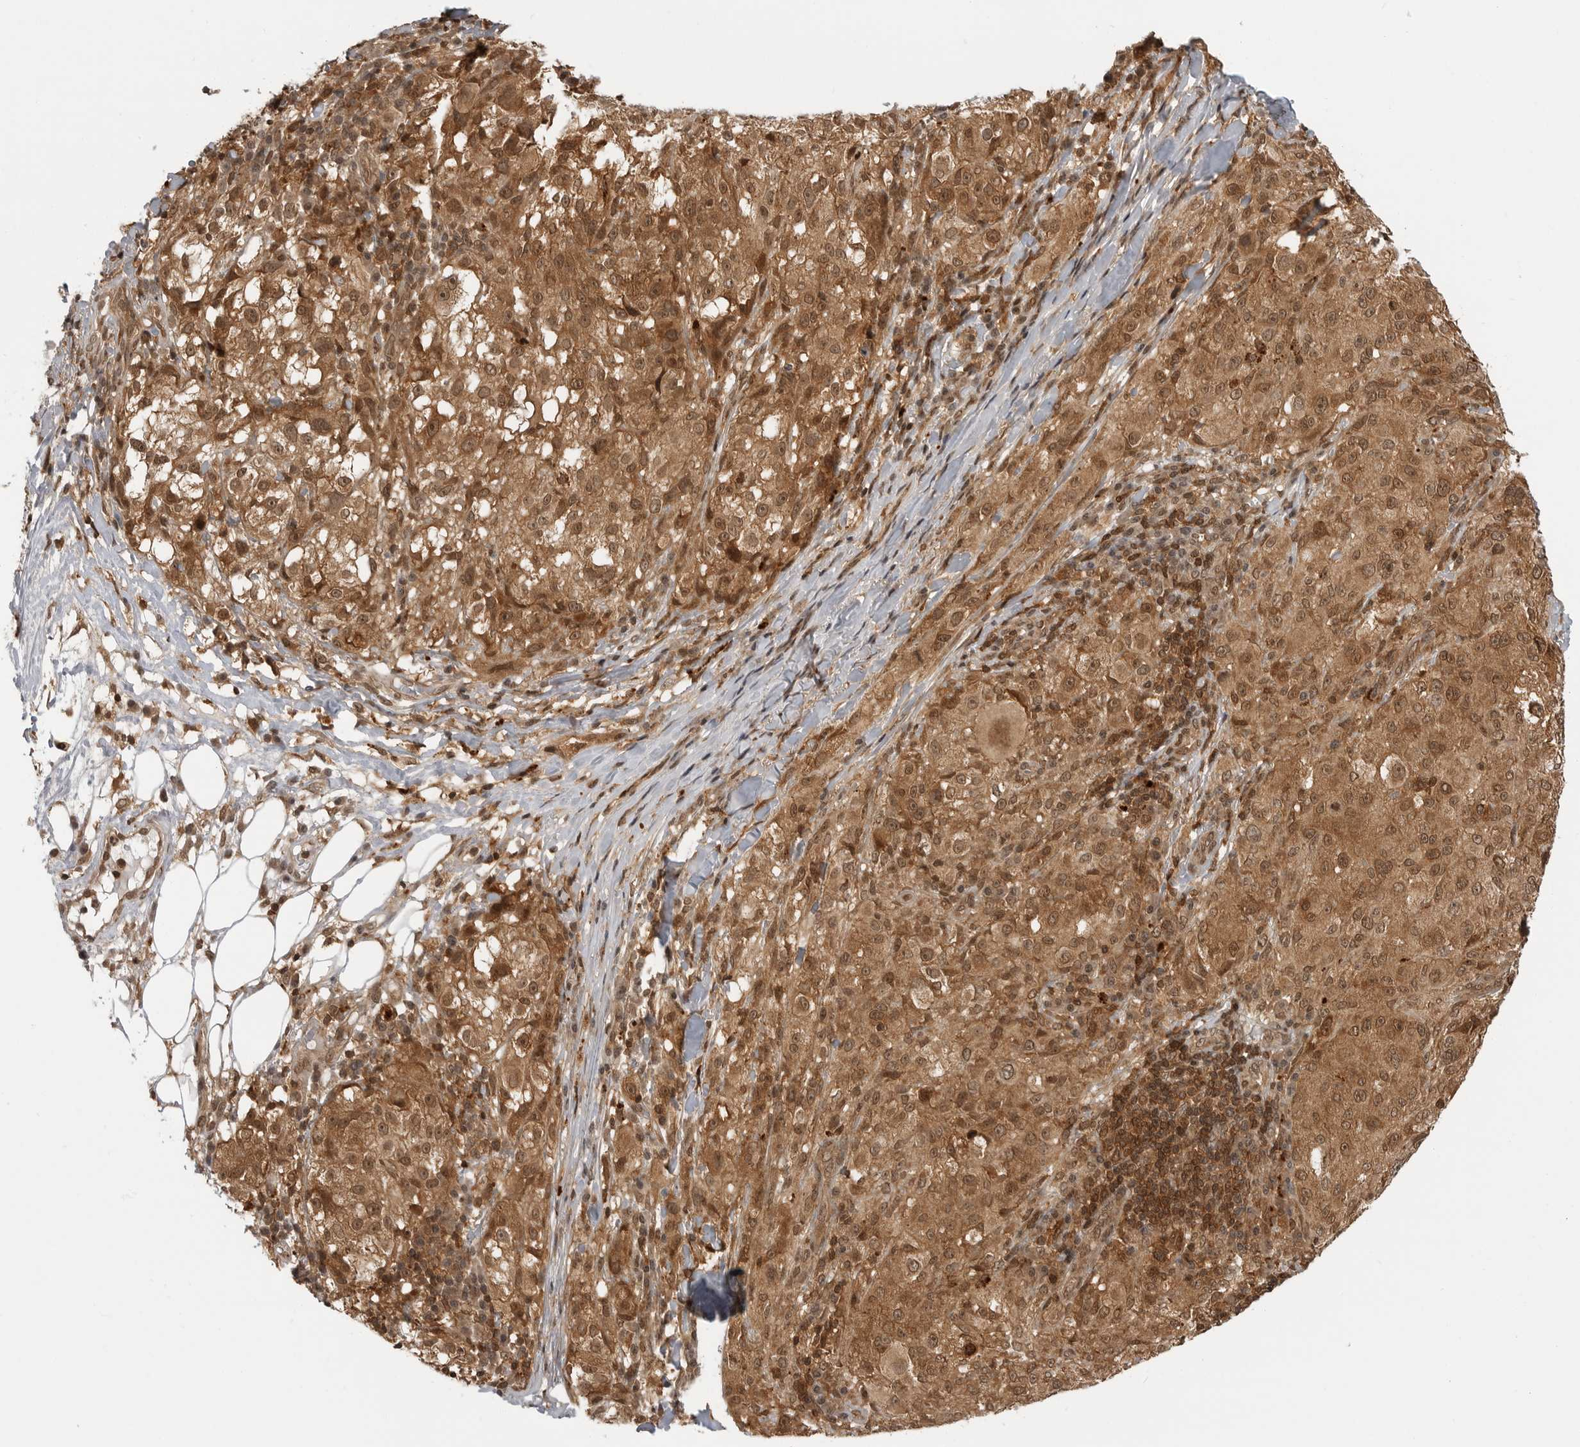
{"staining": {"intensity": "strong", "quantity": ">75%", "location": "cytoplasmic/membranous,nuclear"}, "tissue": "melanoma", "cell_type": "Tumor cells", "image_type": "cancer", "snomed": [{"axis": "morphology", "description": "Necrosis, NOS"}, {"axis": "morphology", "description": "Malignant melanoma, NOS"}, {"axis": "topography", "description": "Skin"}], "caption": "Immunohistochemistry staining of malignant melanoma, which exhibits high levels of strong cytoplasmic/membranous and nuclear staining in approximately >75% of tumor cells indicating strong cytoplasmic/membranous and nuclear protein positivity. The staining was performed using DAB (brown) for protein detection and nuclei were counterstained in hematoxylin (blue).", "gene": "SZRD1", "patient": {"sex": "female", "age": 87}}